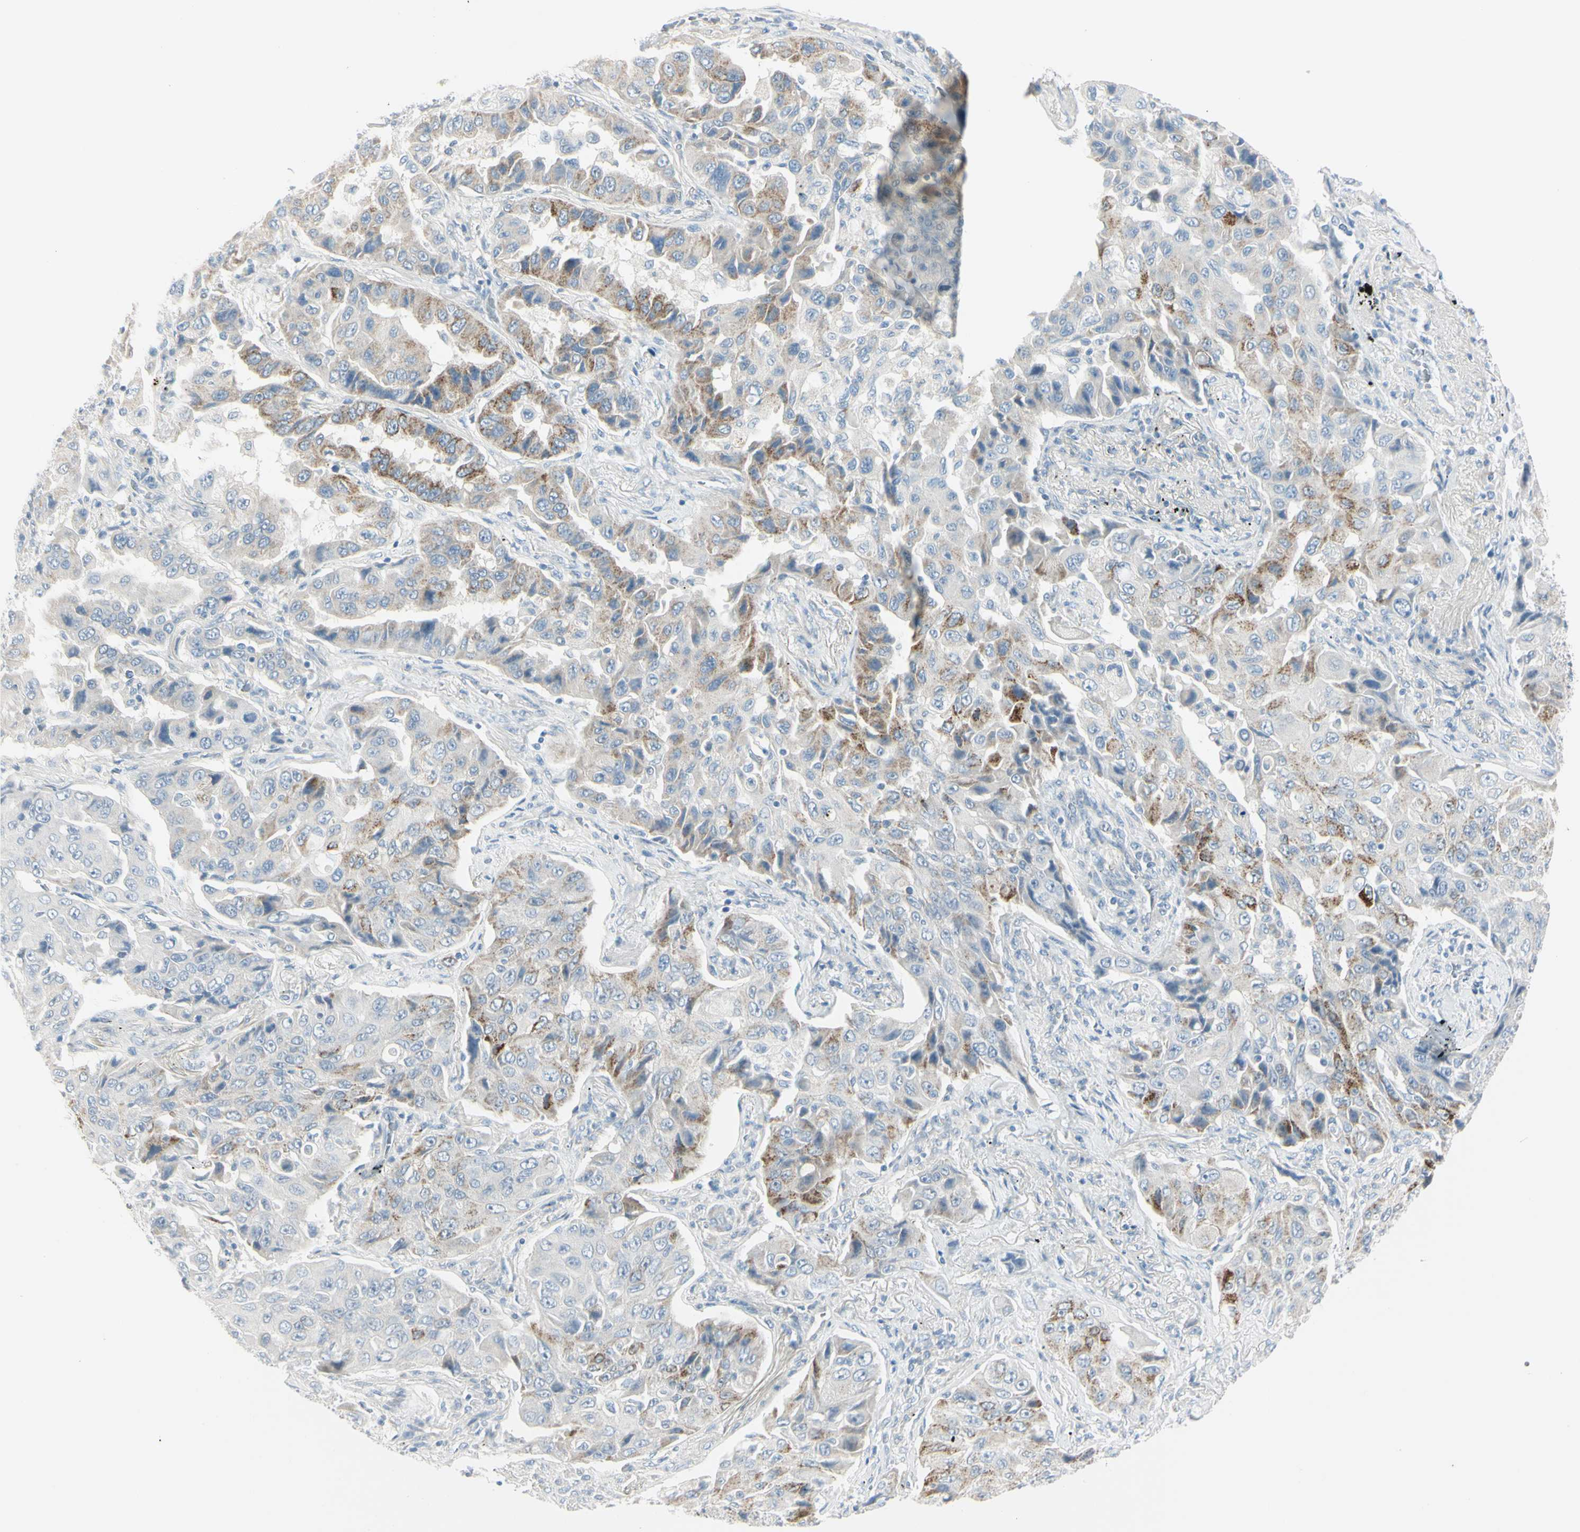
{"staining": {"intensity": "moderate", "quantity": "<25%", "location": "cytoplasmic/membranous"}, "tissue": "lung cancer", "cell_type": "Tumor cells", "image_type": "cancer", "snomed": [{"axis": "morphology", "description": "Adenocarcinoma, NOS"}, {"axis": "topography", "description": "Lung"}], "caption": "The histopathology image reveals immunohistochemical staining of lung adenocarcinoma. There is moderate cytoplasmic/membranous staining is seen in approximately <25% of tumor cells.", "gene": "ASB9", "patient": {"sex": "female", "age": 65}}